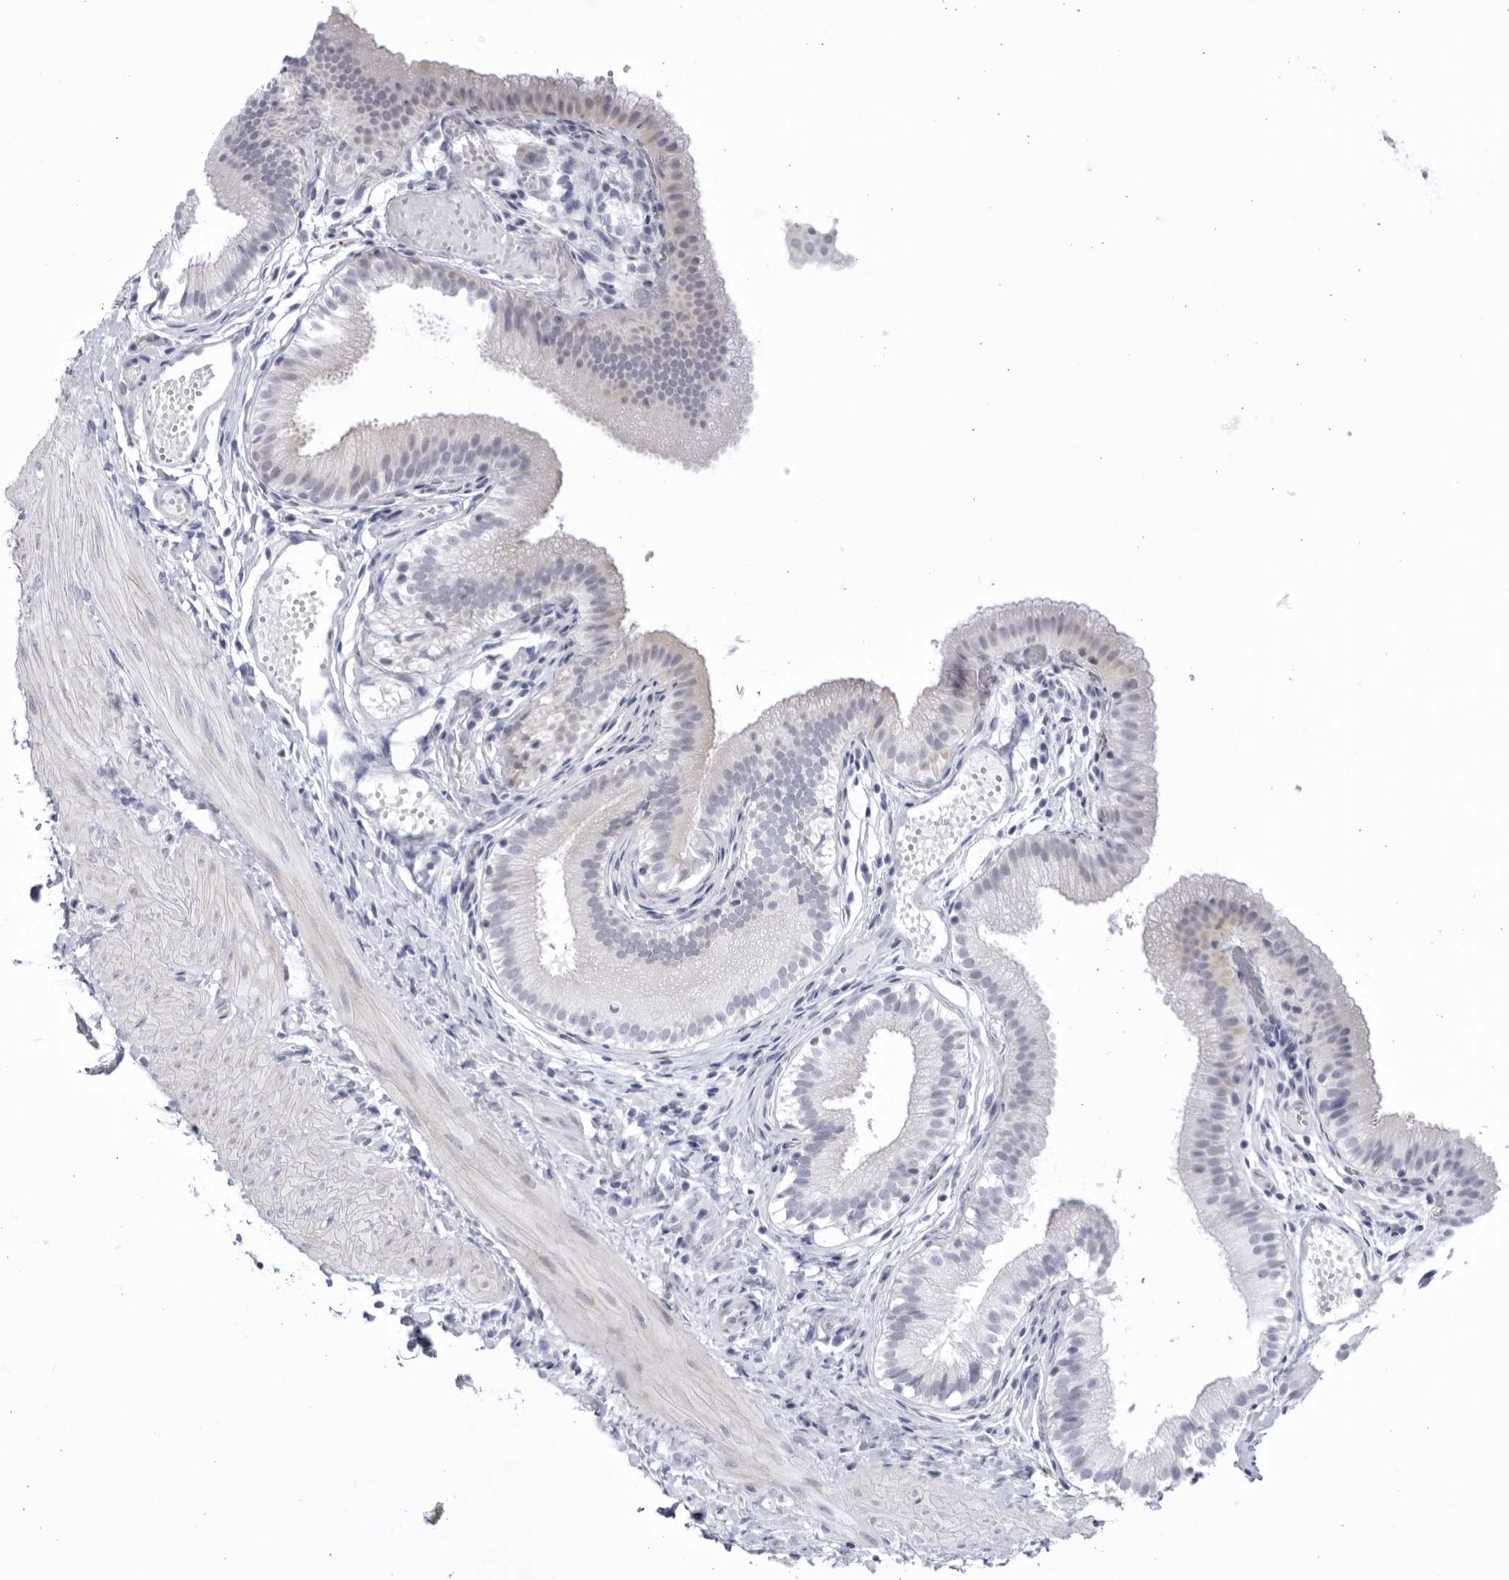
{"staining": {"intensity": "negative", "quantity": "none", "location": "none"}, "tissue": "gallbladder", "cell_type": "Glandular cells", "image_type": "normal", "snomed": [{"axis": "morphology", "description": "Normal tissue, NOS"}, {"axis": "topography", "description": "Gallbladder"}], "caption": "Protein analysis of benign gallbladder exhibits no significant expression in glandular cells.", "gene": "CCDC181", "patient": {"sex": "female", "age": 26}}